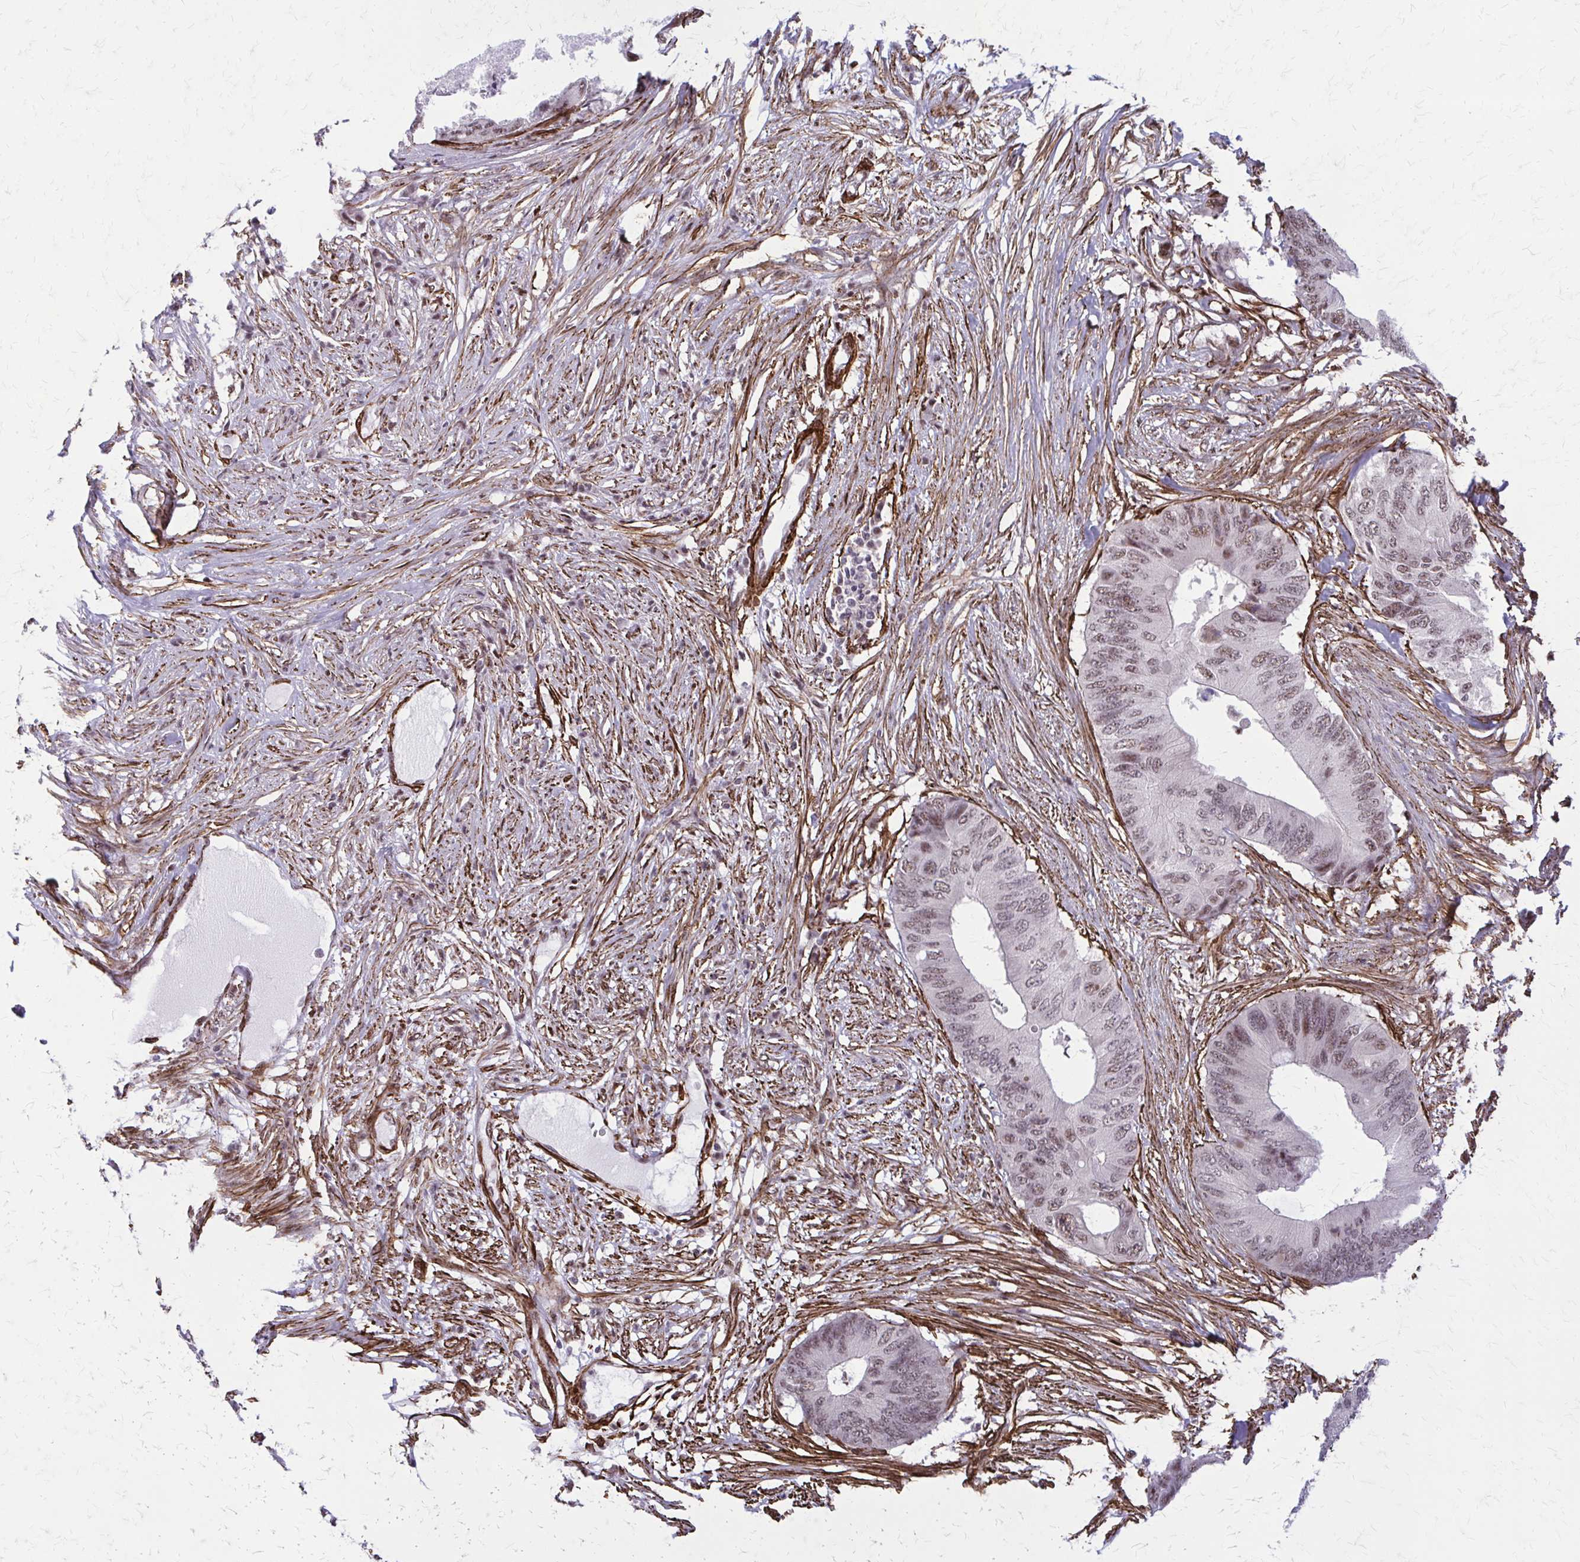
{"staining": {"intensity": "weak", "quantity": ">75%", "location": "nuclear"}, "tissue": "colorectal cancer", "cell_type": "Tumor cells", "image_type": "cancer", "snomed": [{"axis": "morphology", "description": "Adenocarcinoma, NOS"}, {"axis": "topography", "description": "Colon"}], "caption": "DAB (3,3'-diaminobenzidine) immunohistochemical staining of human colorectal cancer (adenocarcinoma) demonstrates weak nuclear protein expression in about >75% of tumor cells.", "gene": "NRBF2", "patient": {"sex": "male", "age": 71}}